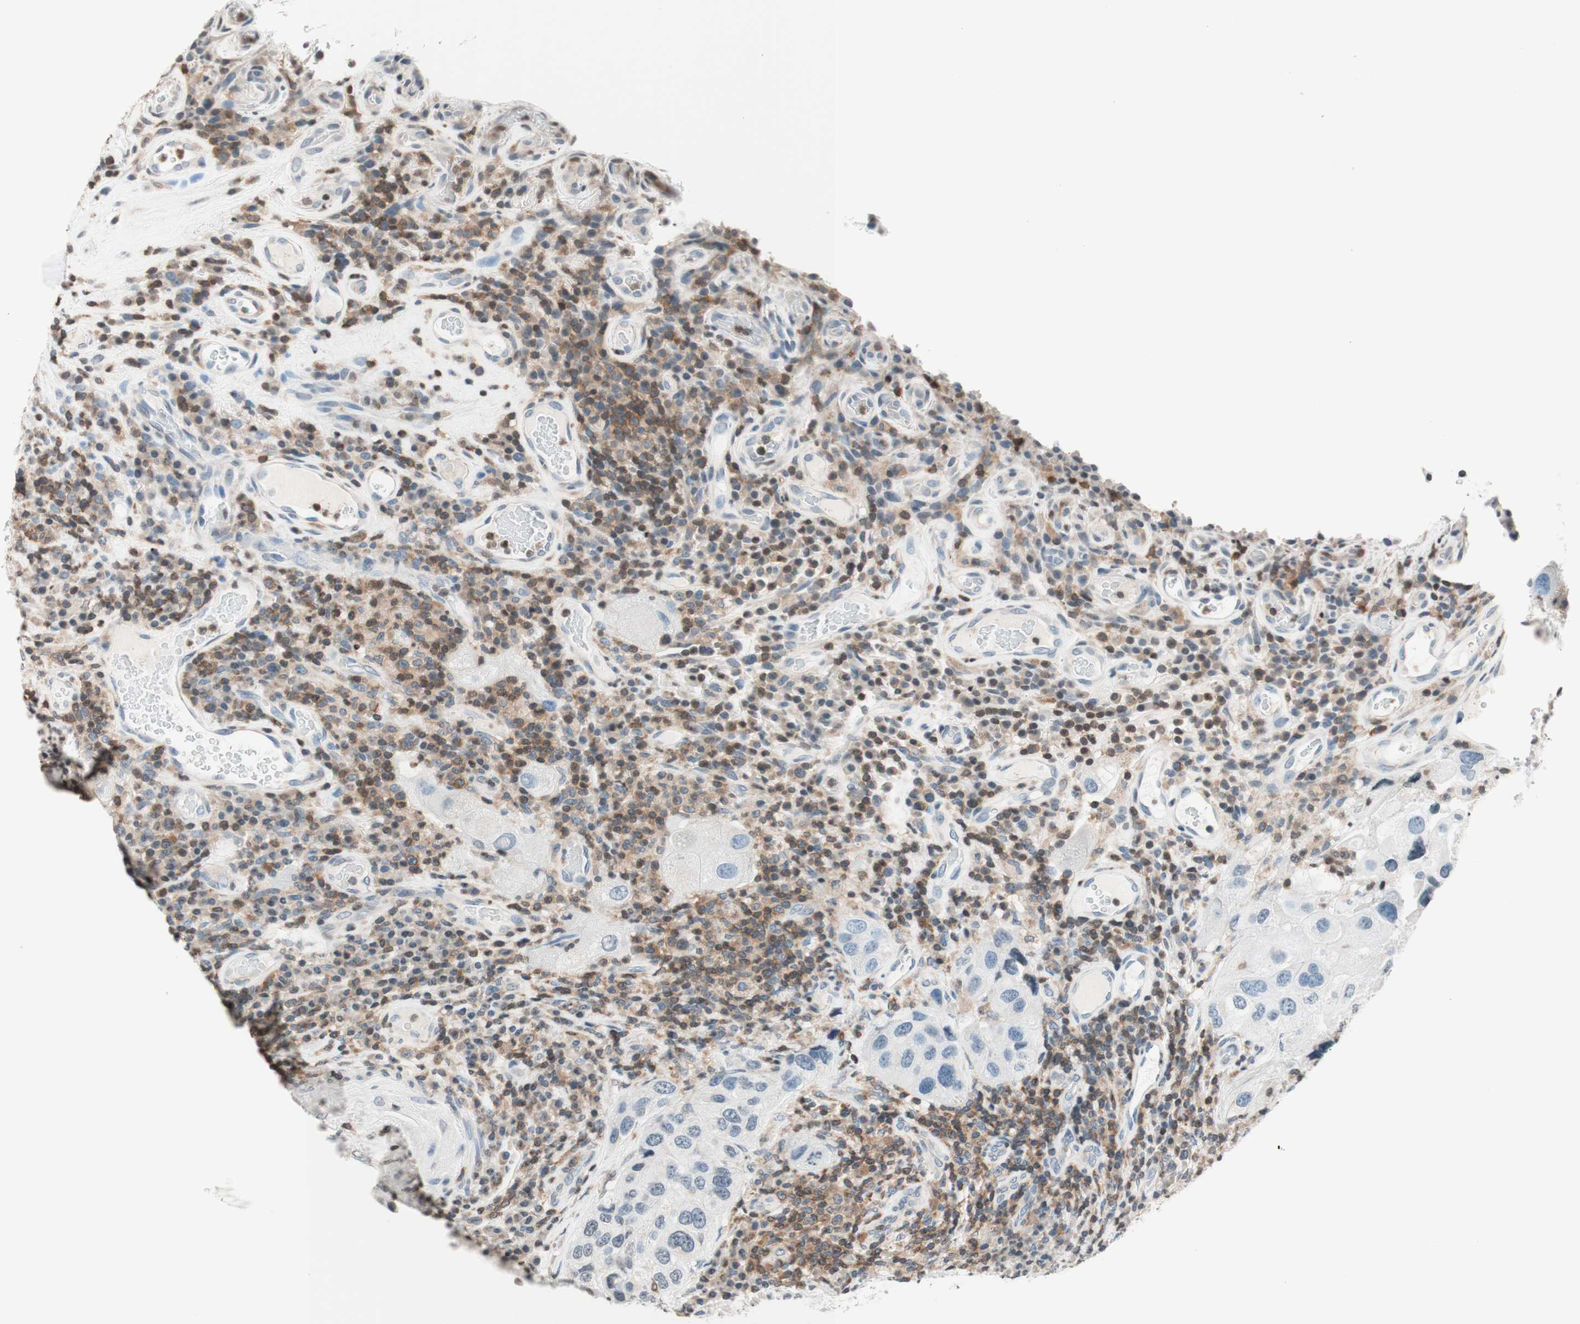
{"staining": {"intensity": "negative", "quantity": "none", "location": "none"}, "tissue": "urothelial cancer", "cell_type": "Tumor cells", "image_type": "cancer", "snomed": [{"axis": "morphology", "description": "Urothelial carcinoma, High grade"}, {"axis": "topography", "description": "Urinary bladder"}], "caption": "This is an immunohistochemistry (IHC) image of urothelial carcinoma (high-grade). There is no staining in tumor cells.", "gene": "WIPF1", "patient": {"sex": "female", "age": 64}}